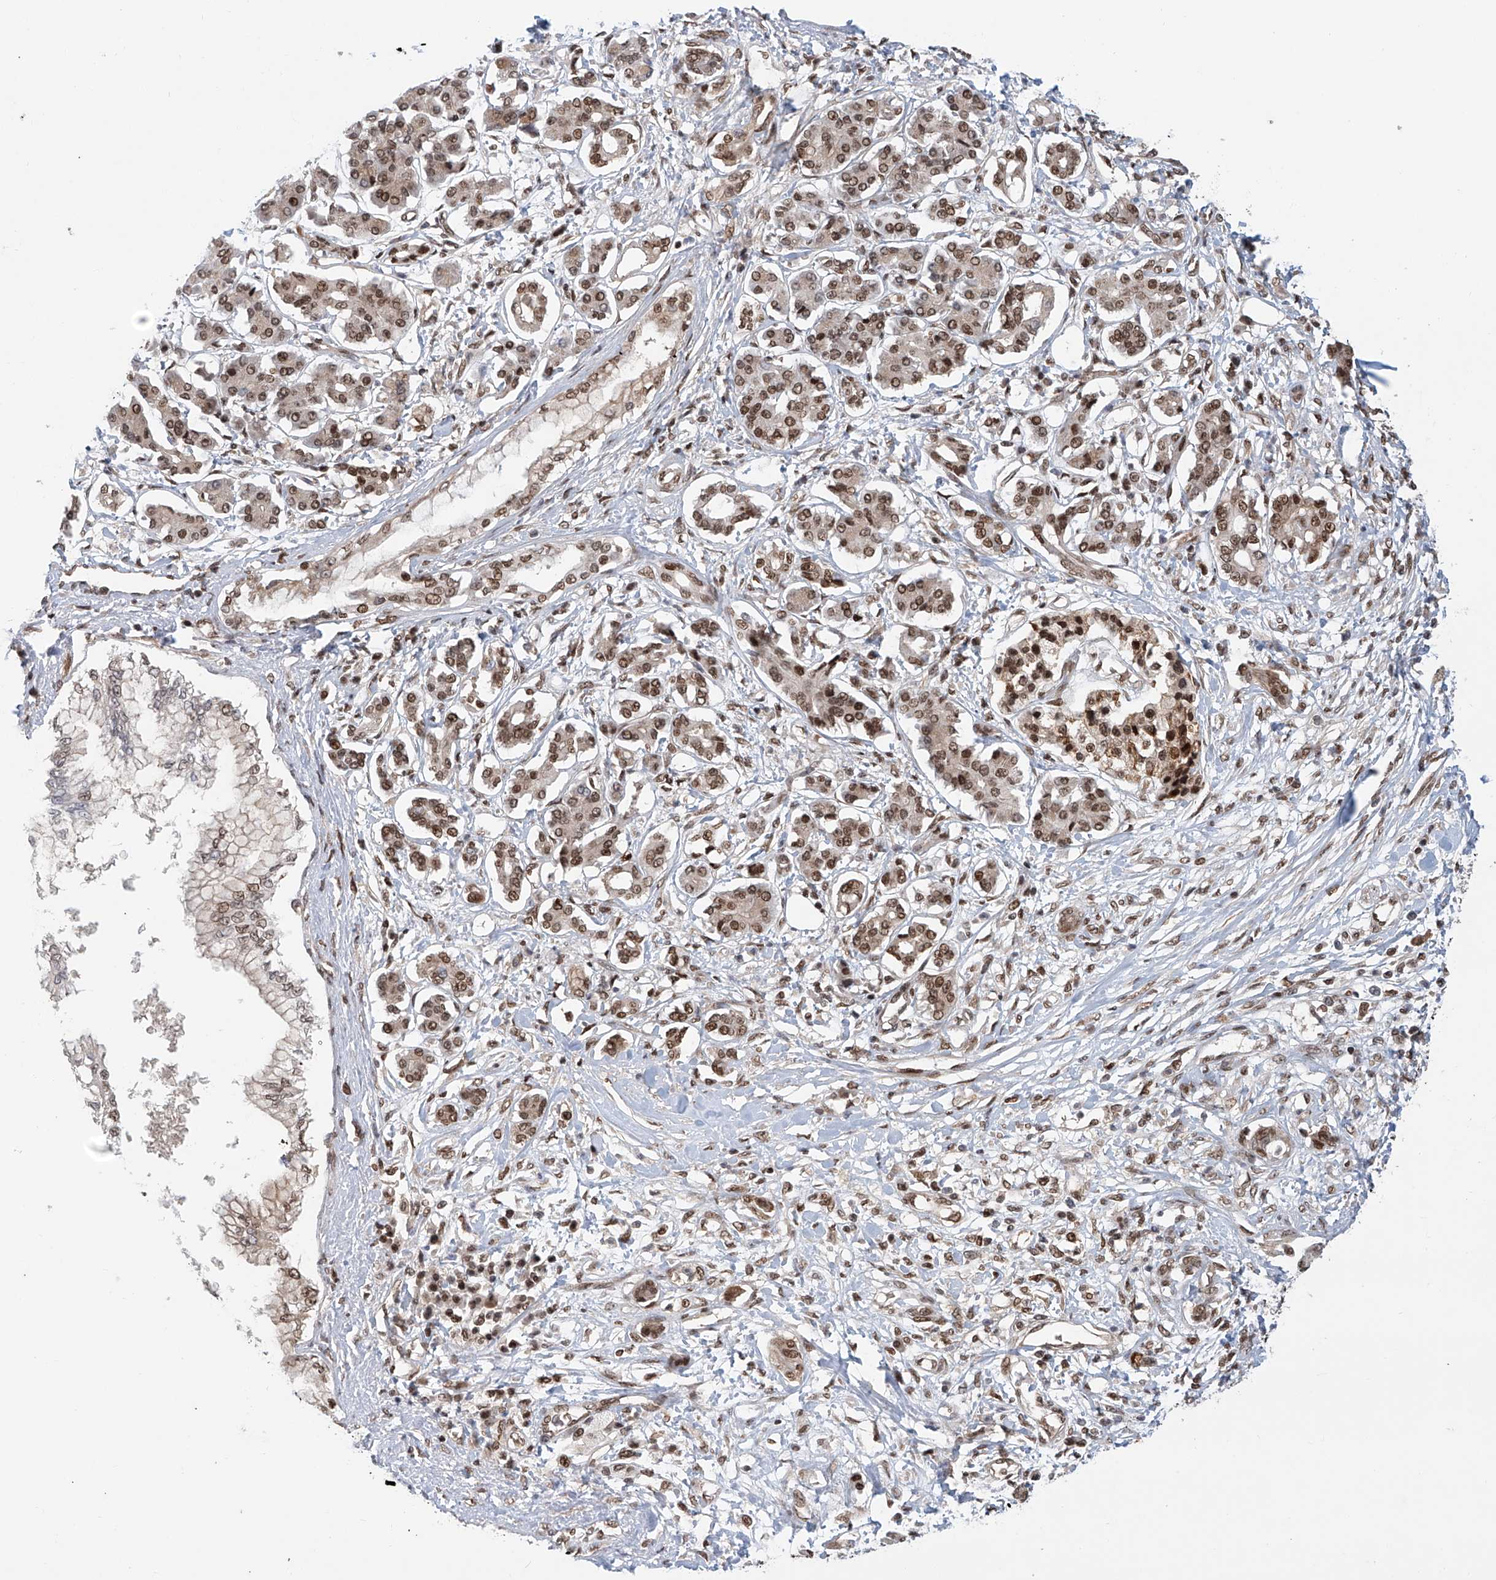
{"staining": {"intensity": "moderate", "quantity": ">75%", "location": "nuclear"}, "tissue": "pancreatic cancer", "cell_type": "Tumor cells", "image_type": "cancer", "snomed": [{"axis": "morphology", "description": "Adenocarcinoma, NOS"}, {"axis": "topography", "description": "Pancreas"}], "caption": "Tumor cells demonstrate moderate nuclear staining in about >75% of cells in adenocarcinoma (pancreatic).", "gene": "ZNF470", "patient": {"sex": "female", "age": 56}}